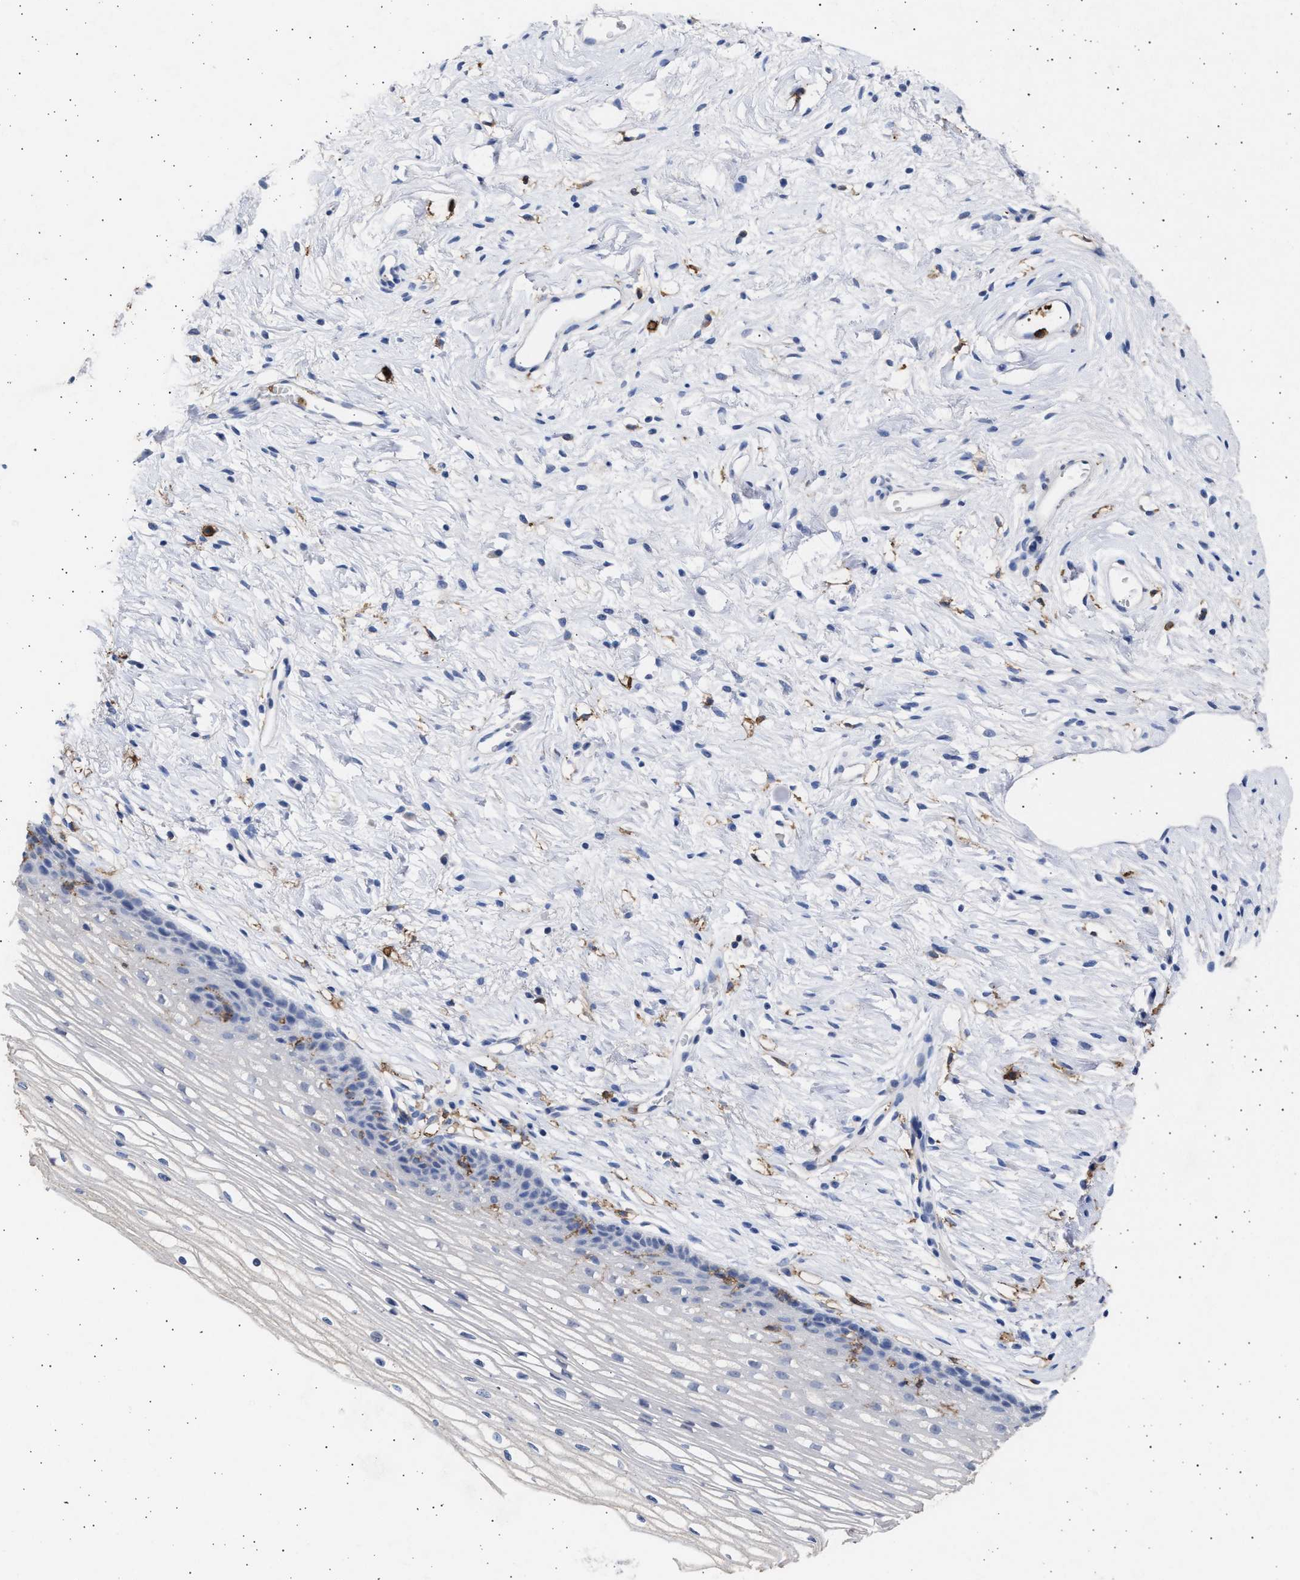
{"staining": {"intensity": "weak", "quantity": "25%-75%", "location": "cytoplasmic/membranous,nuclear"}, "tissue": "cervix", "cell_type": "Glandular cells", "image_type": "normal", "snomed": [{"axis": "morphology", "description": "Normal tissue, NOS"}, {"axis": "topography", "description": "Cervix"}], "caption": "A photomicrograph of human cervix stained for a protein exhibits weak cytoplasmic/membranous,nuclear brown staining in glandular cells.", "gene": "FCER1A", "patient": {"sex": "female", "age": 77}}